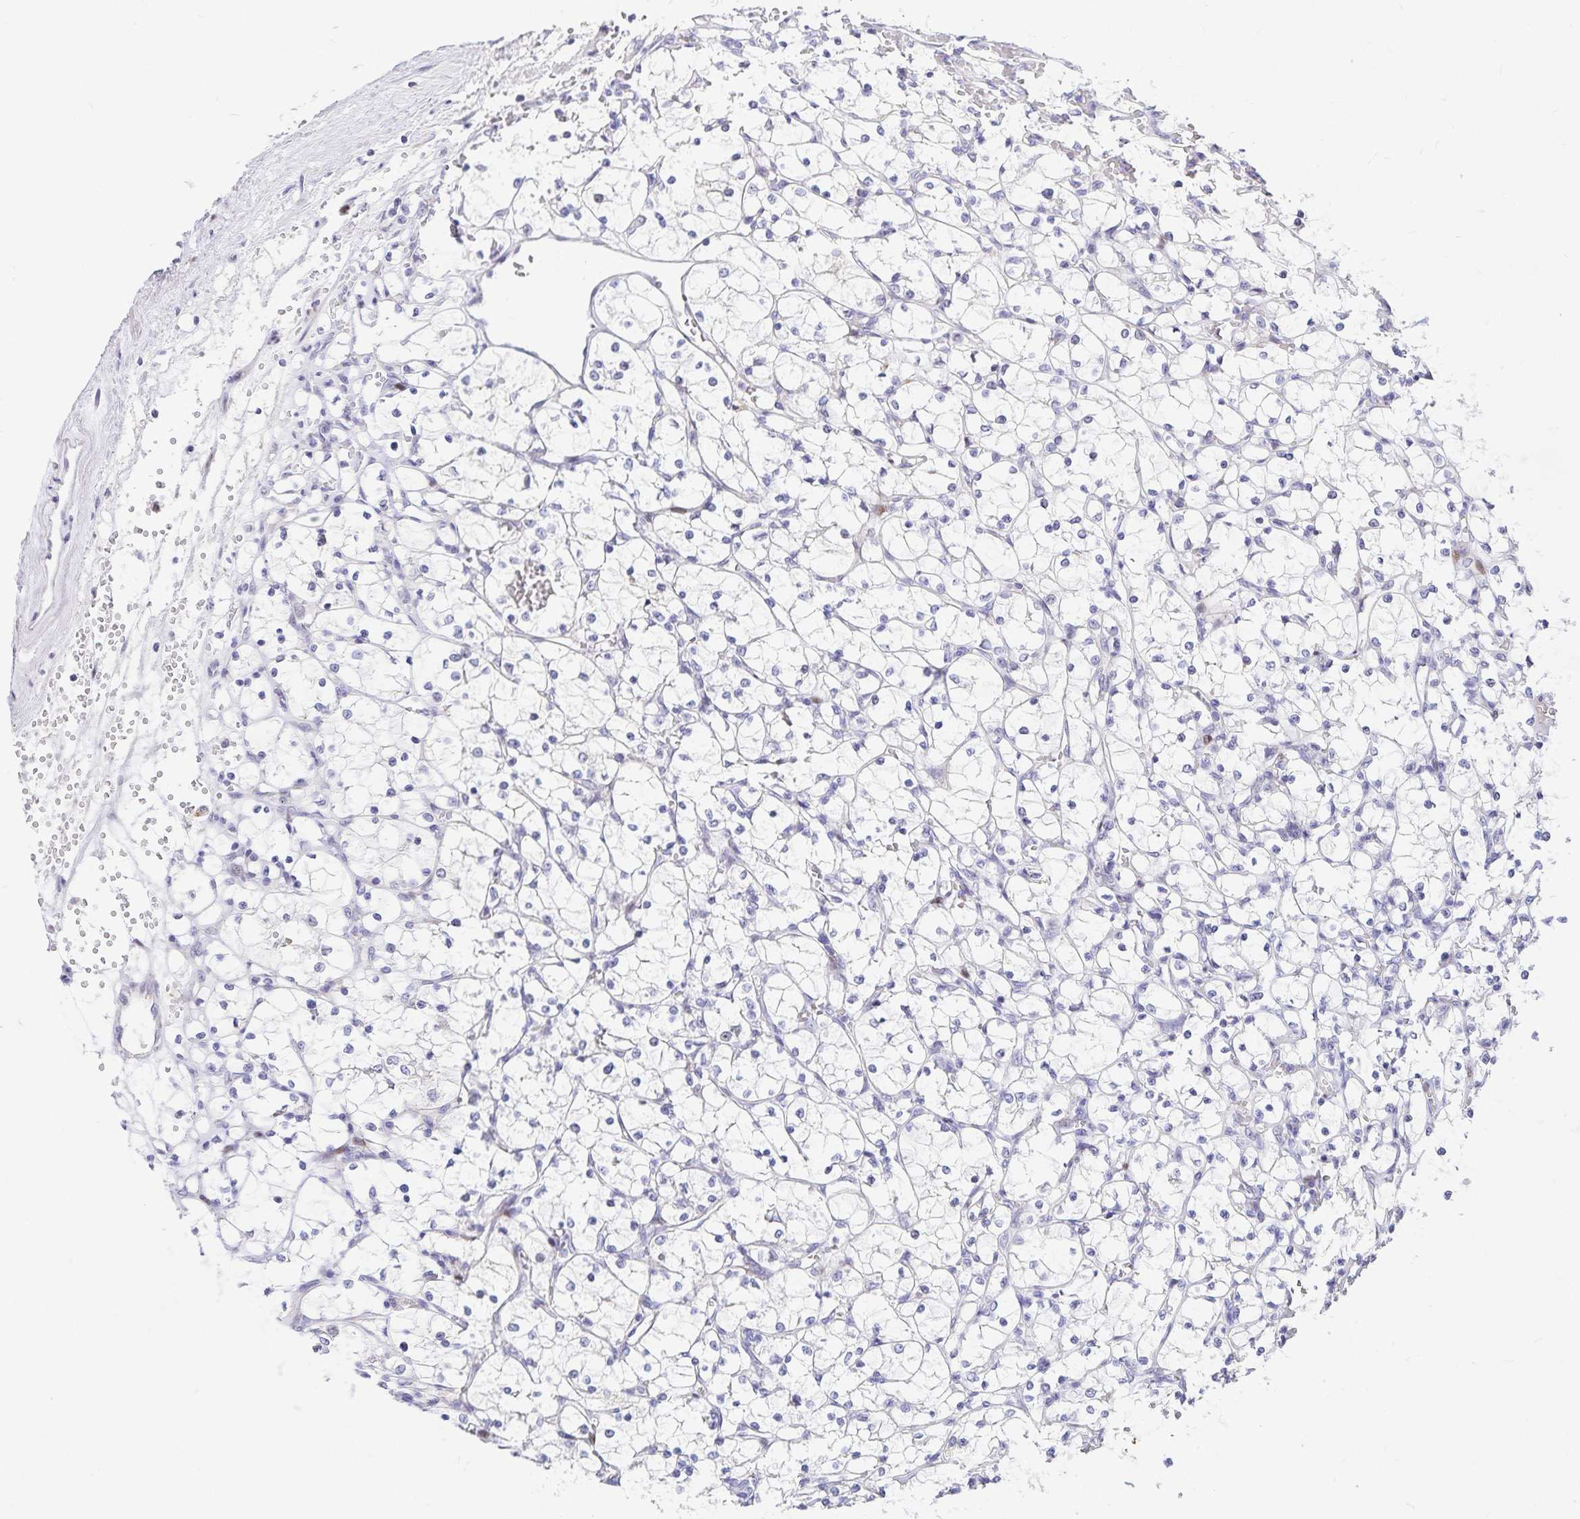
{"staining": {"intensity": "negative", "quantity": "none", "location": "none"}, "tissue": "renal cancer", "cell_type": "Tumor cells", "image_type": "cancer", "snomed": [{"axis": "morphology", "description": "Adenocarcinoma, NOS"}, {"axis": "topography", "description": "Kidney"}], "caption": "This is a micrograph of immunohistochemistry staining of renal cancer (adenocarcinoma), which shows no staining in tumor cells.", "gene": "KBTBD13", "patient": {"sex": "female", "age": 69}}